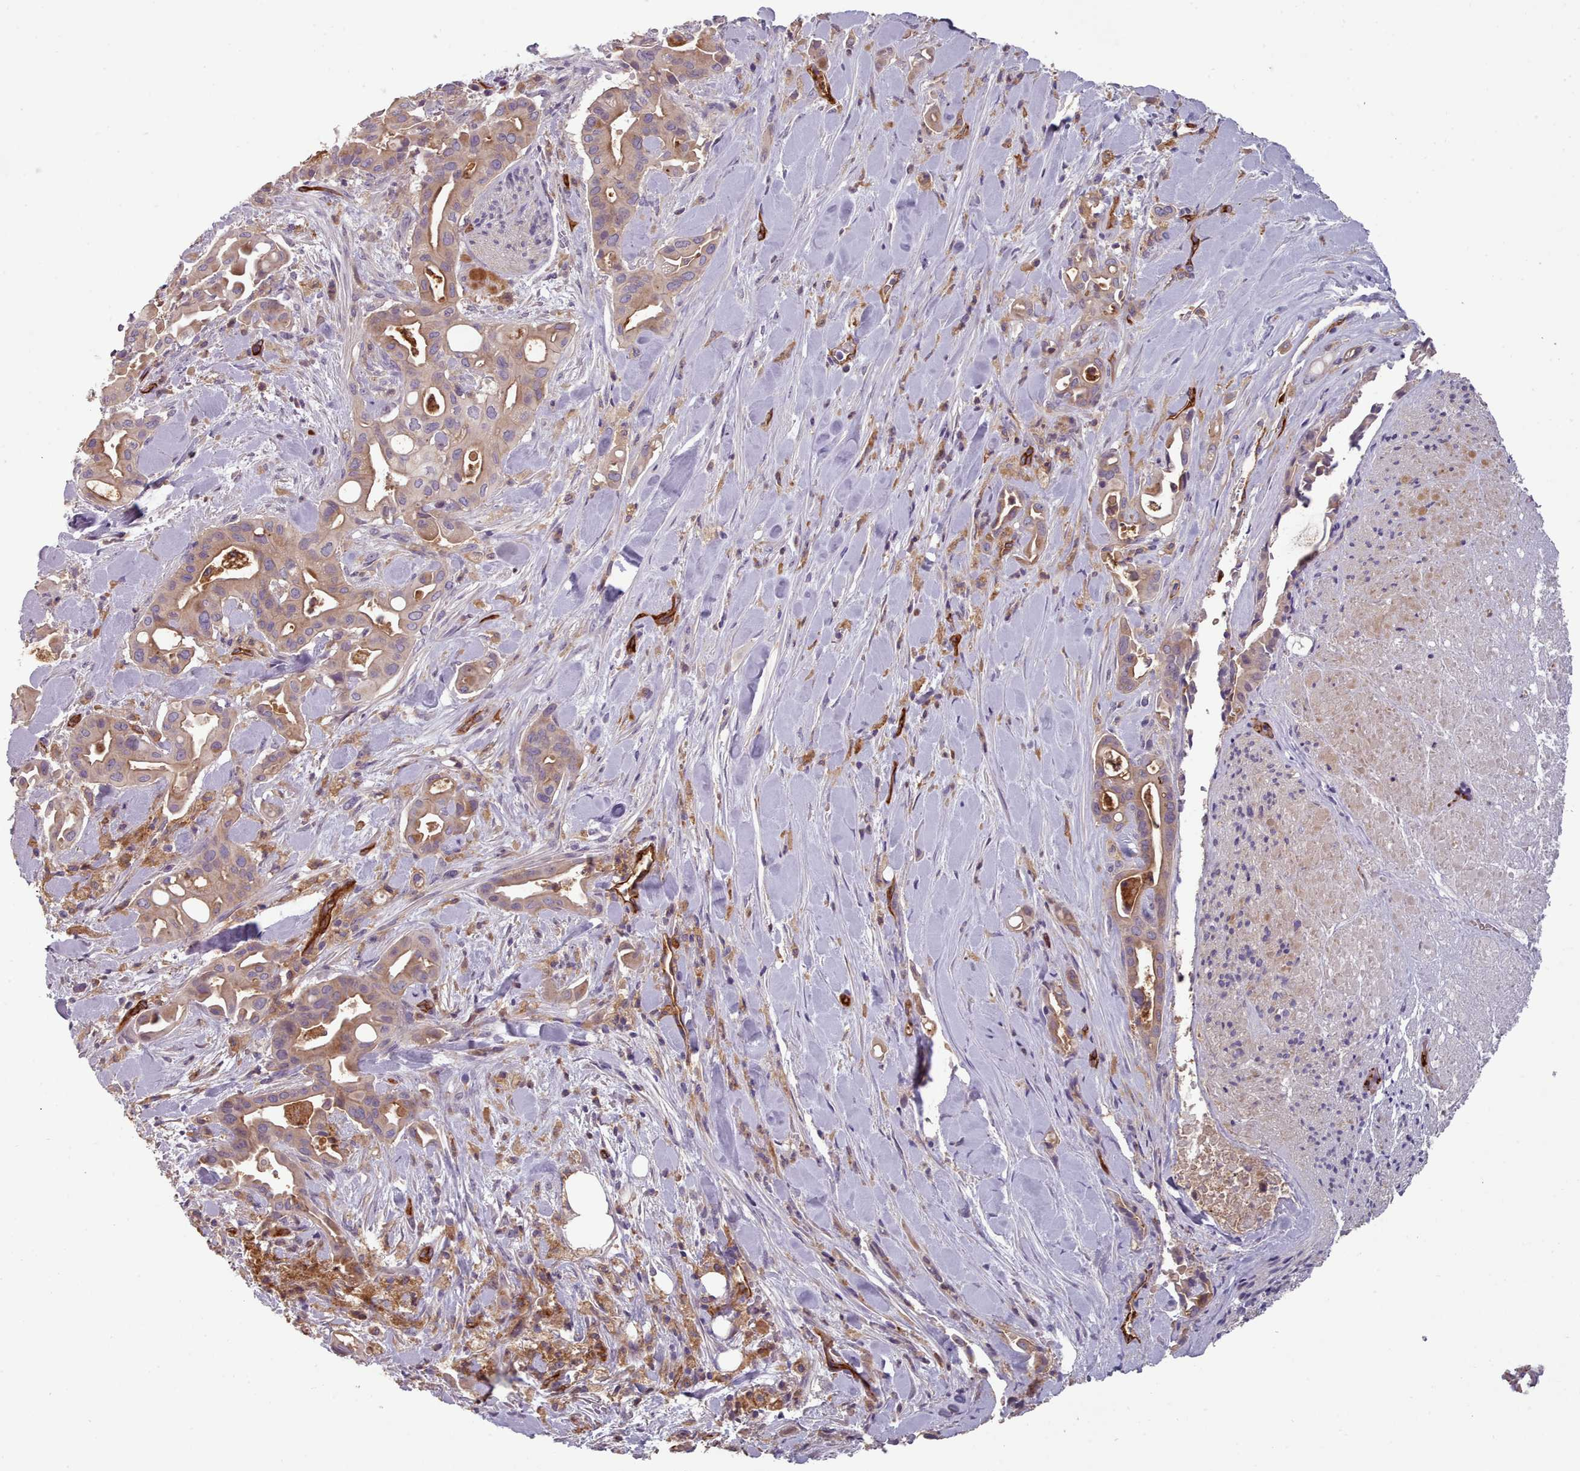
{"staining": {"intensity": "moderate", "quantity": ">75%", "location": "cytoplasmic/membranous"}, "tissue": "liver cancer", "cell_type": "Tumor cells", "image_type": "cancer", "snomed": [{"axis": "morphology", "description": "Cholangiocarcinoma"}, {"axis": "topography", "description": "Liver"}], "caption": "About >75% of tumor cells in liver cholangiocarcinoma display moderate cytoplasmic/membranous protein expression as visualized by brown immunohistochemical staining.", "gene": "CD300LF", "patient": {"sex": "female", "age": 68}}